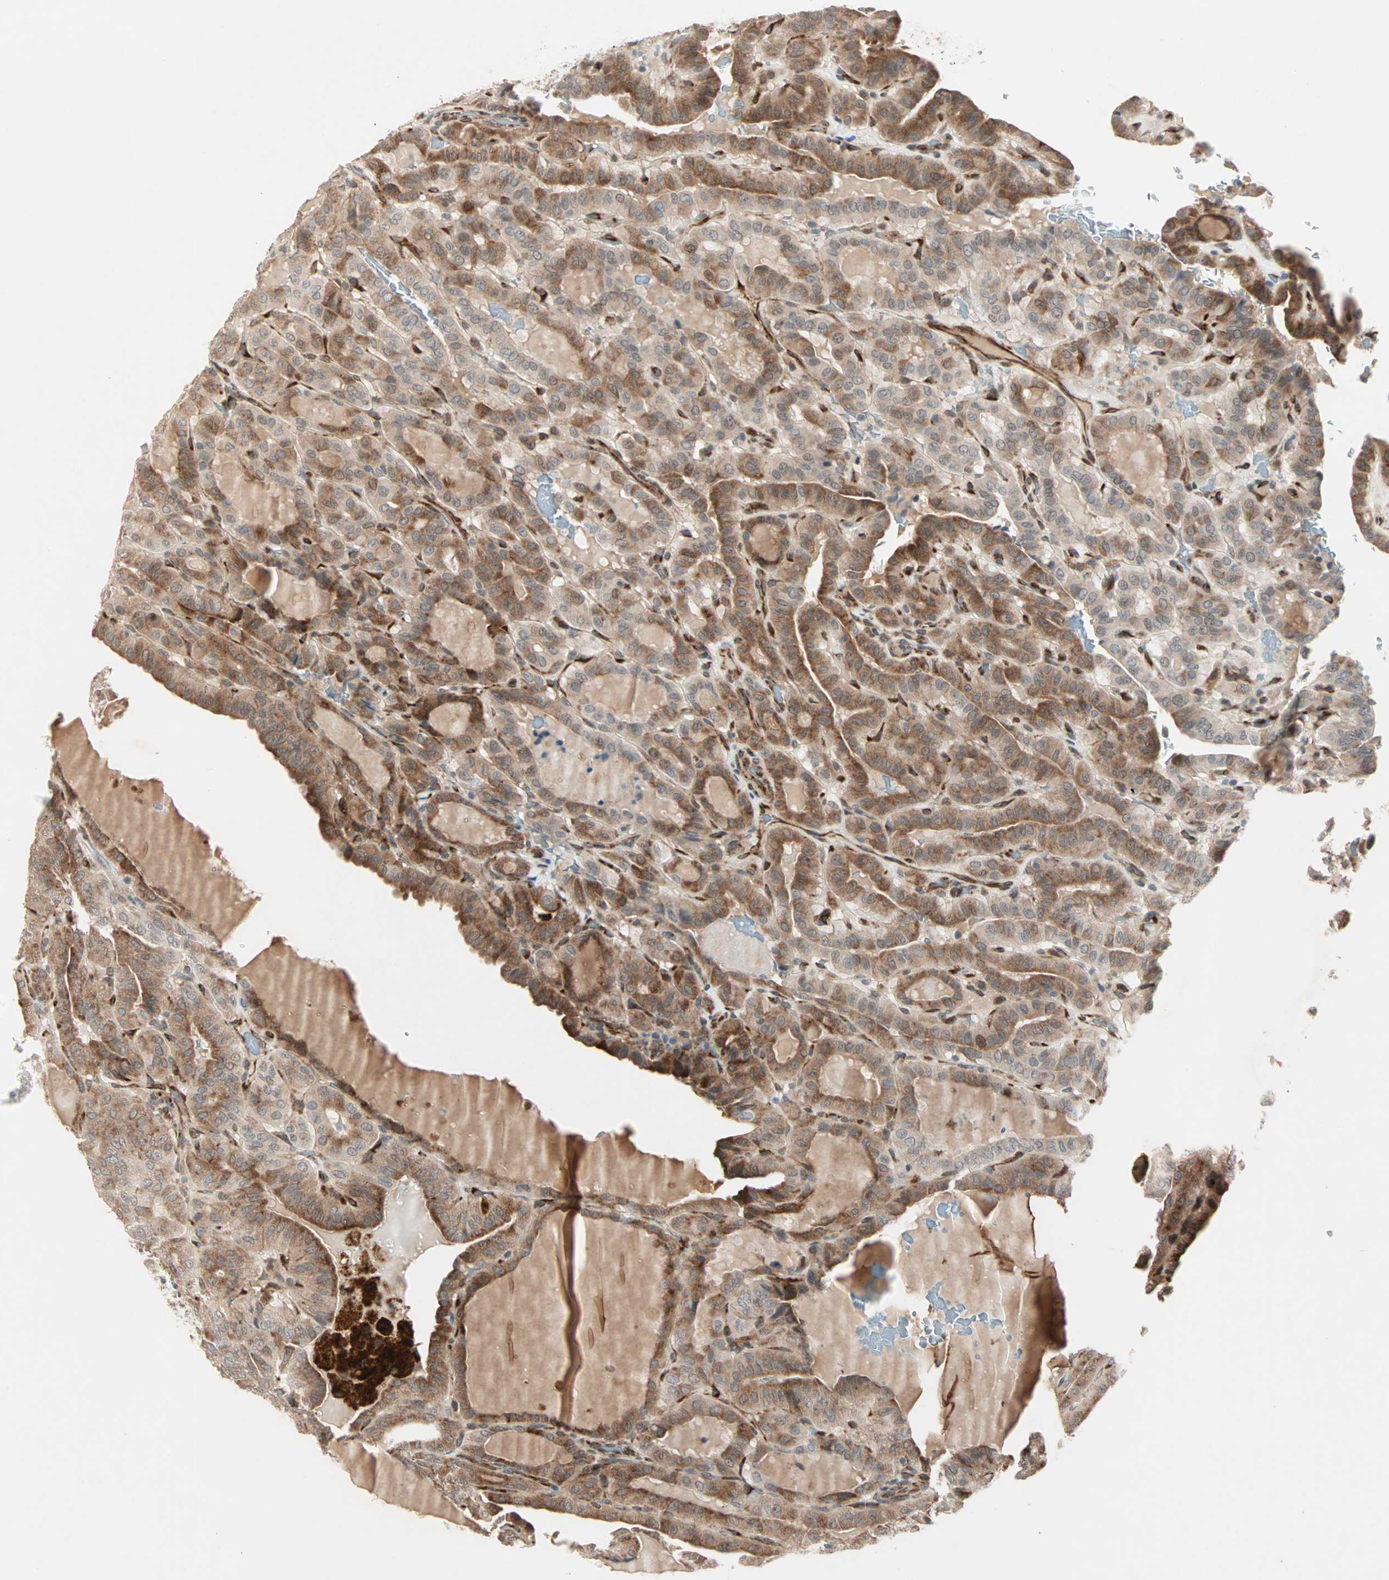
{"staining": {"intensity": "moderate", "quantity": ">75%", "location": "cytoplasmic/membranous"}, "tissue": "thyroid cancer", "cell_type": "Tumor cells", "image_type": "cancer", "snomed": [{"axis": "morphology", "description": "Papillary adenocarcinoma, NOS"}, {"axis": "topography", "description": "Thyroid gland"}], "caption": "Protein staining of thyroid cancer (papillary adenocarcinoma) tissue exhibits moderate cytoplasmic/membranous expression in about >75% of tumor cells.", "gene": "ZNF37A", "patient": {"sex": "male", "age": 77}}